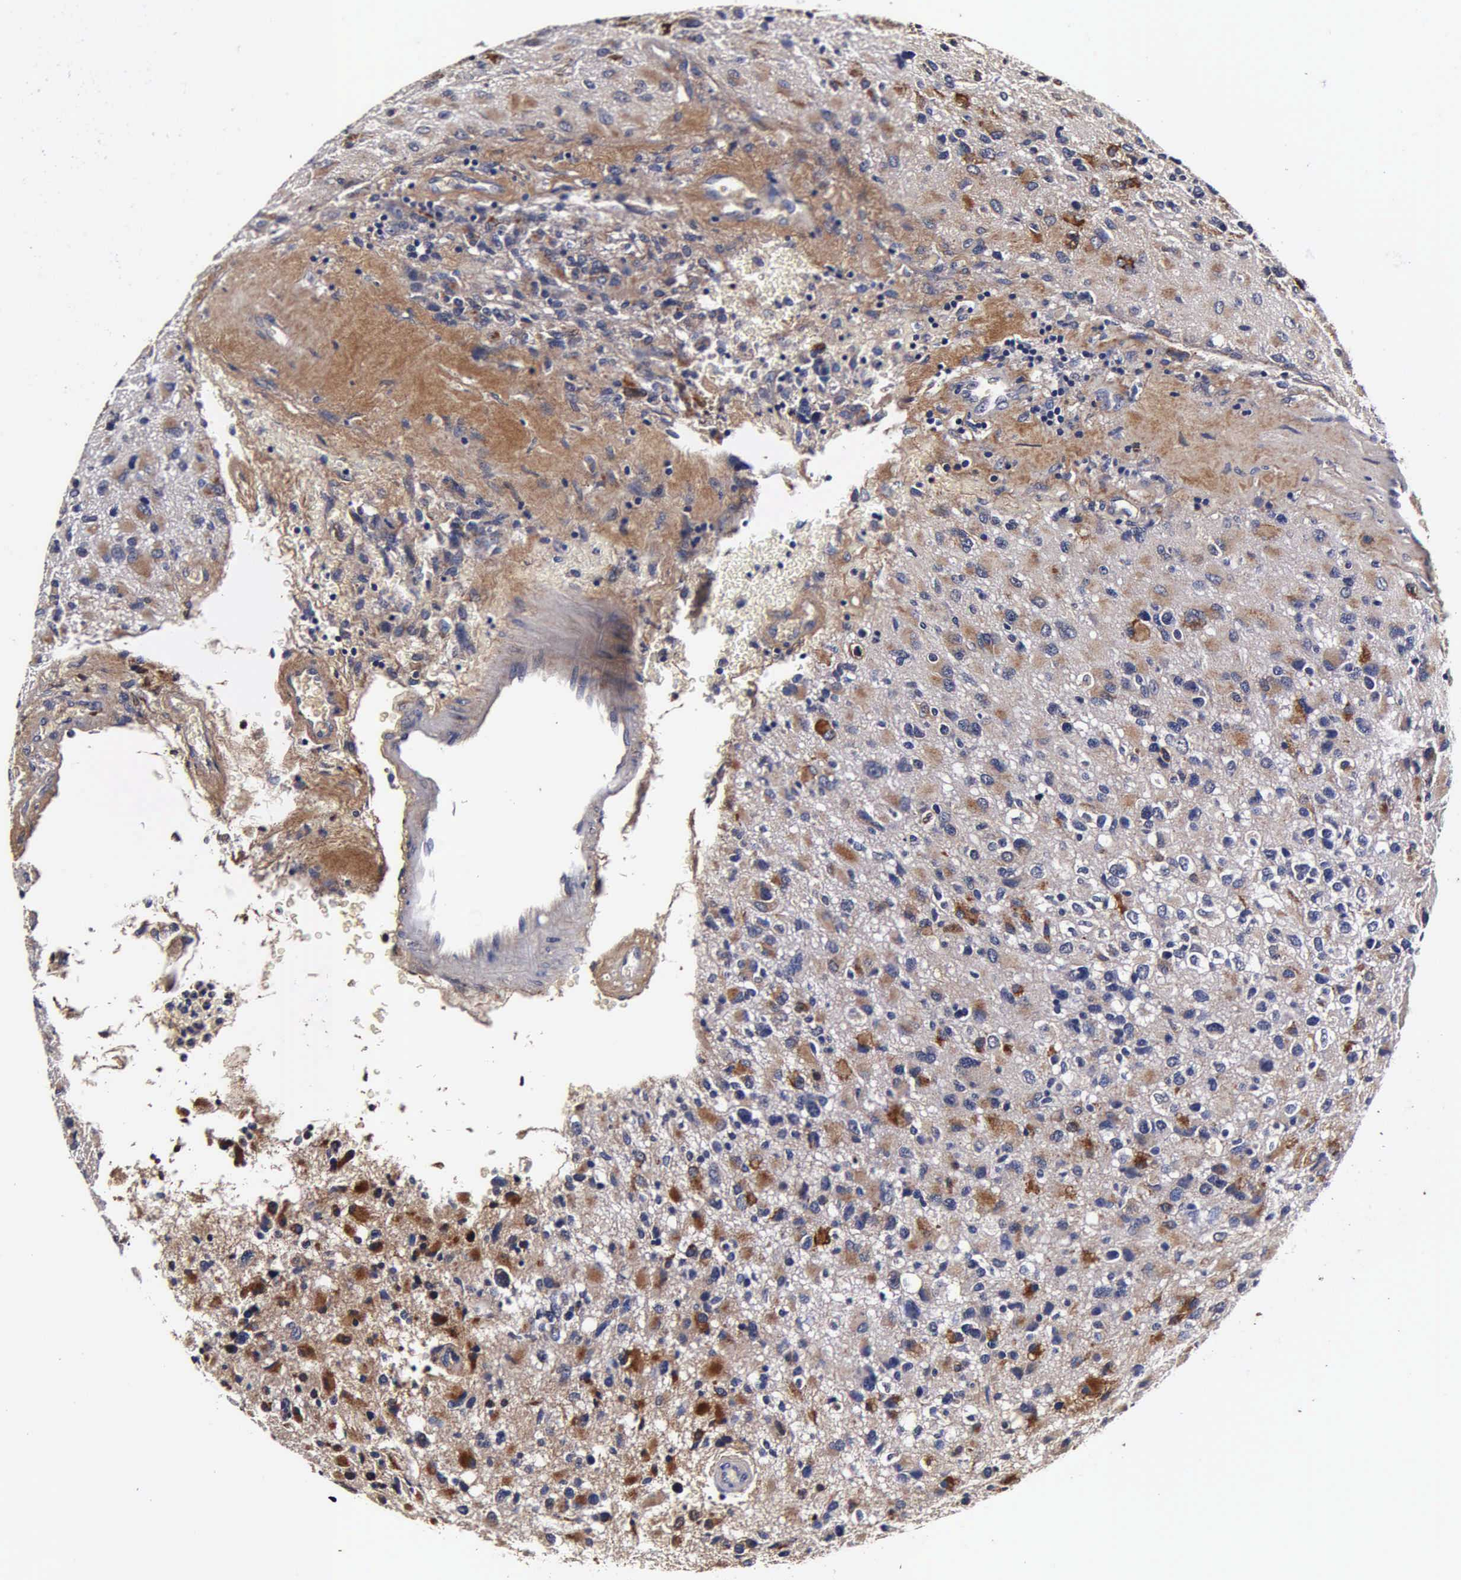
{"staining": {"intensity": "moderate", "quantity": "<25%", "location": "cytoplasmic/membranous"}, "tissue": "glioma", "cell_type": "Tumor cells", "image_type": "cancer", "snomed": [{"axis": "morphology", "description": "Glioma, malignant, High grade"}, {"axis": "topography", "description": "Brain"}], "caption": "Protein staining demonstrates moderate cytoplasmic/membranous positivity in approximately <25% of tumor cells in glioma.", "gene": "CST3", "patient": {"sex": "male", "age": 69}}